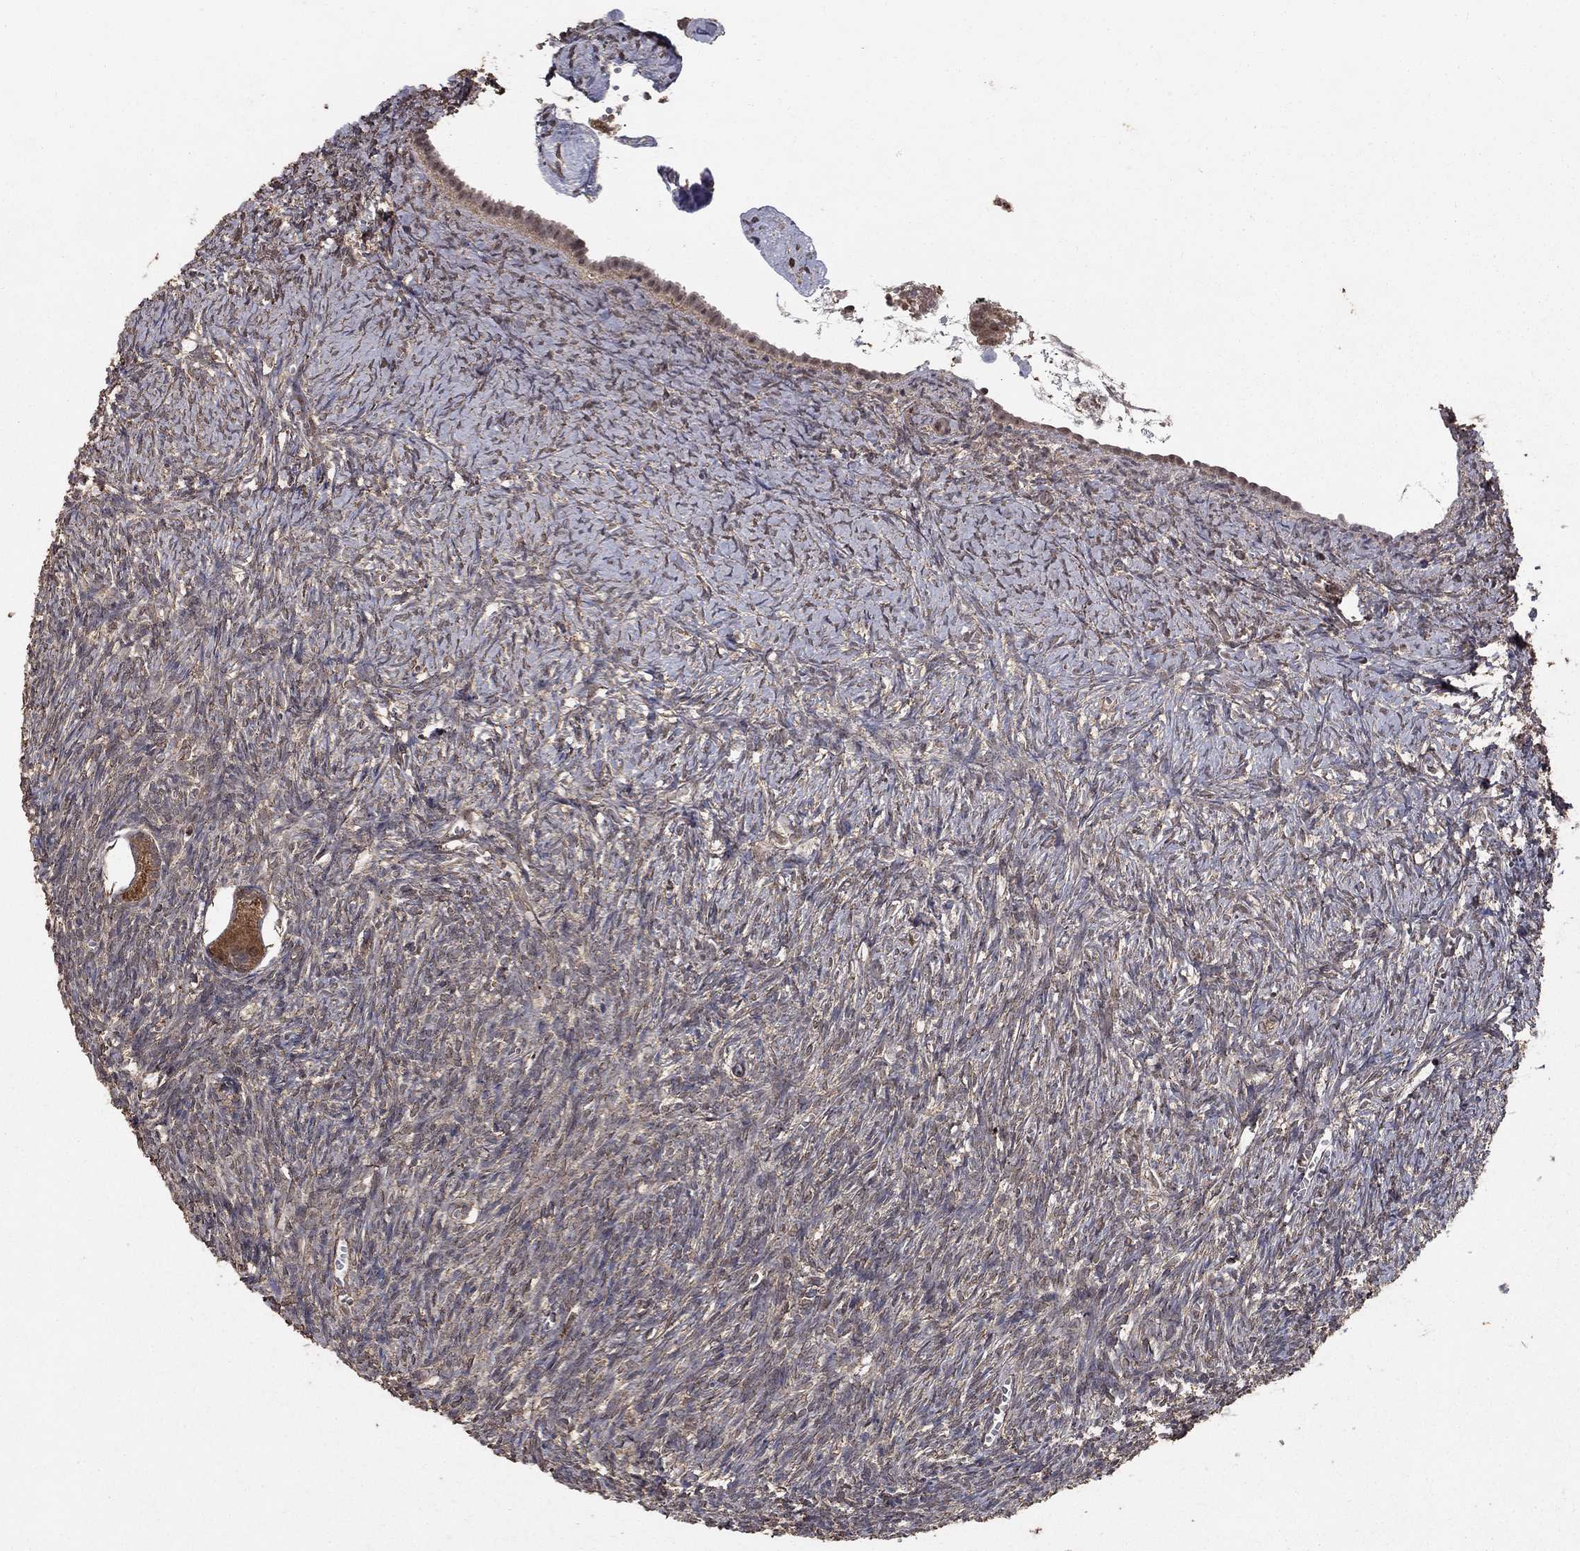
{"staining": {"intensity": "moderate", "quantity": ">75%", "location": "cytoplasmic/membranous"}, "tissue": "ovary", "cell_type": "Follicle cells", "image_type": "normal", "snomed": [{"axis": "morphology", "description": "Normal tissue, NOS"}, {"axis": "topography", "description": "Ovary"}], "caption": "Protein expression analysis of normal ovary exhibits moderate cytoplasmic/membranous expression in approximately >75% of follicle cells.", "gene": "PRDM1", "patient": {"sex": "female", "age": 43}}